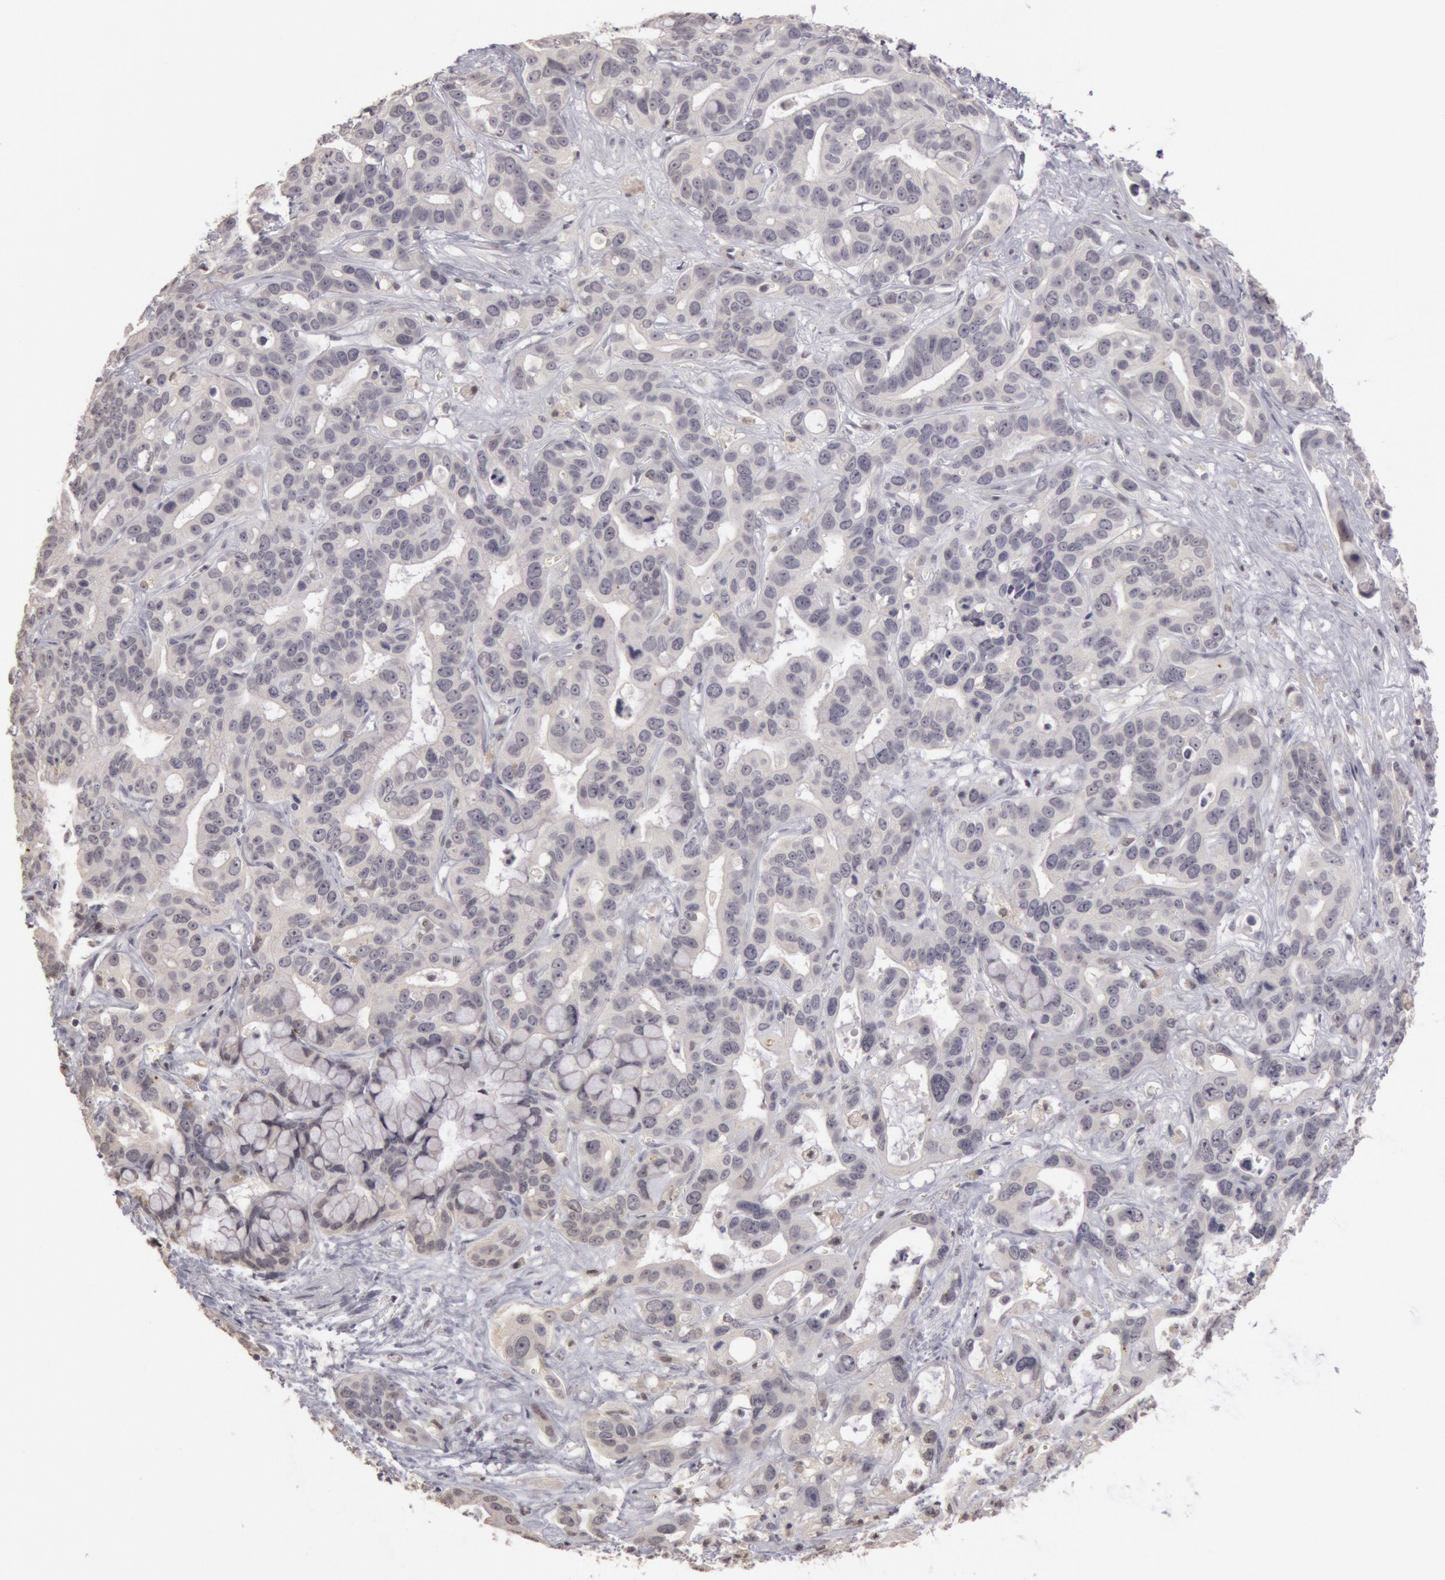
{"staining": {"intensity": "negative", "quantity": "none", "location": "none"}, "tissue": "liver cancer", "cell_type": "Tumor cells", "image_type": "cancer", "snomed": [{"axis": "morphology", "description": "Cholangiocarcinoma"}, {"axis": "topography", "description": "Liver"}], "caption": "Immunohistochemistry image of liver cancer stained for a protein (brown), which exhibits no expression in tumor cells.", "gene": "RIMBP3C", "patient": {"sex": "female", "age": 65}}